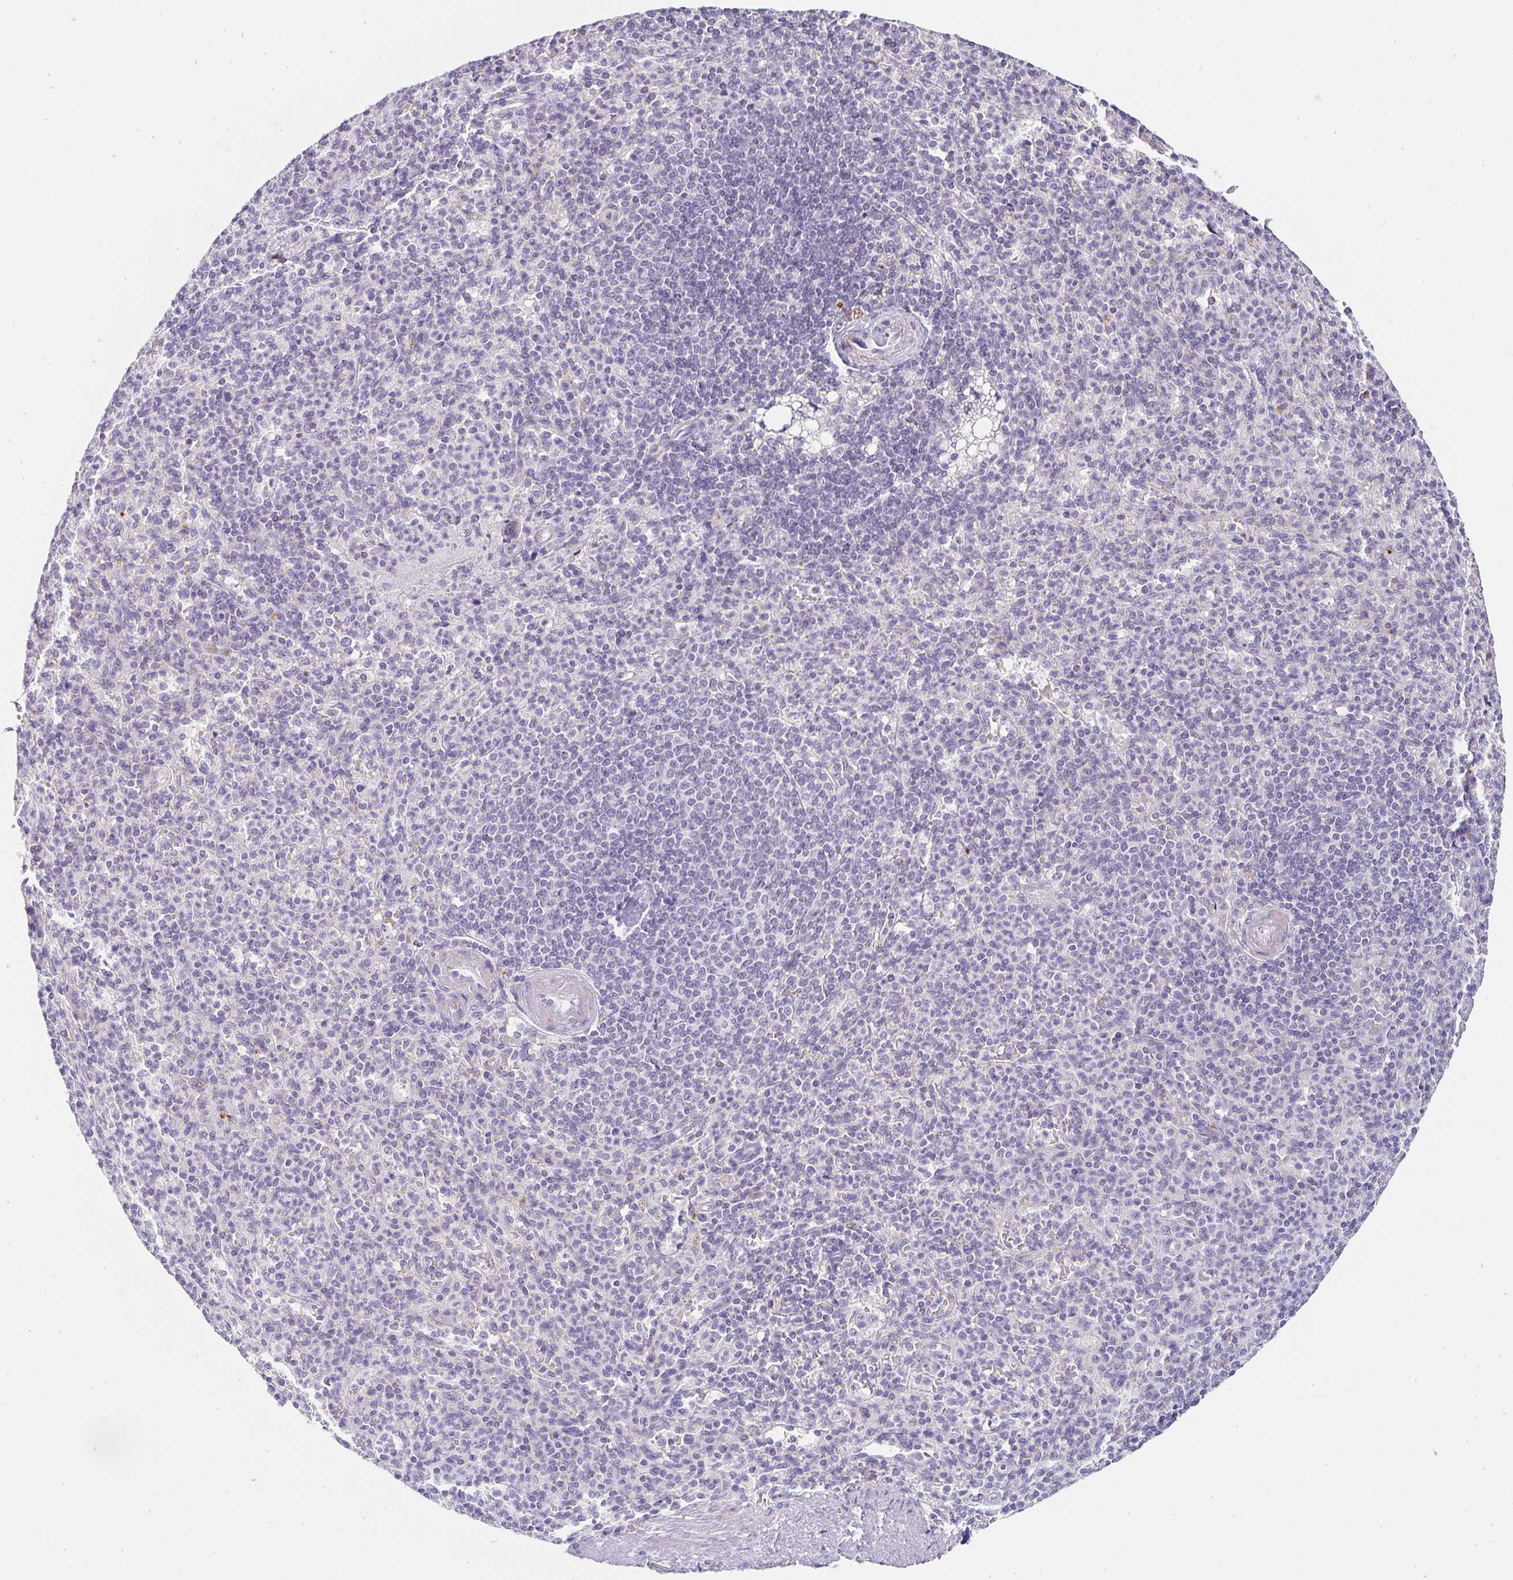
{"staining": {"intensity": "negative", "quantity": "none", "location": "none"}, "tissue": "spleen", "cell_type": "Cells in red pulp", "image_type": "normal", "snomed": [{"axis": "morphology", "description": "Normal tissue, NOS"}, {"axis": "topography", "description": "Spleen"}], "caption": "This is a micrograph of immunohistochemistry (IHC) staining of normal spleen, which shows no expression in cells in red pulp. Brightfield microscopy of immunohistochemistry stained with DAB (3,3'-diaminobenzidine) (brown) and hematoxylin (blue), captured at high magnification.", "gene": "PDX1", "patient": {"sex": "female", "age": 74}}